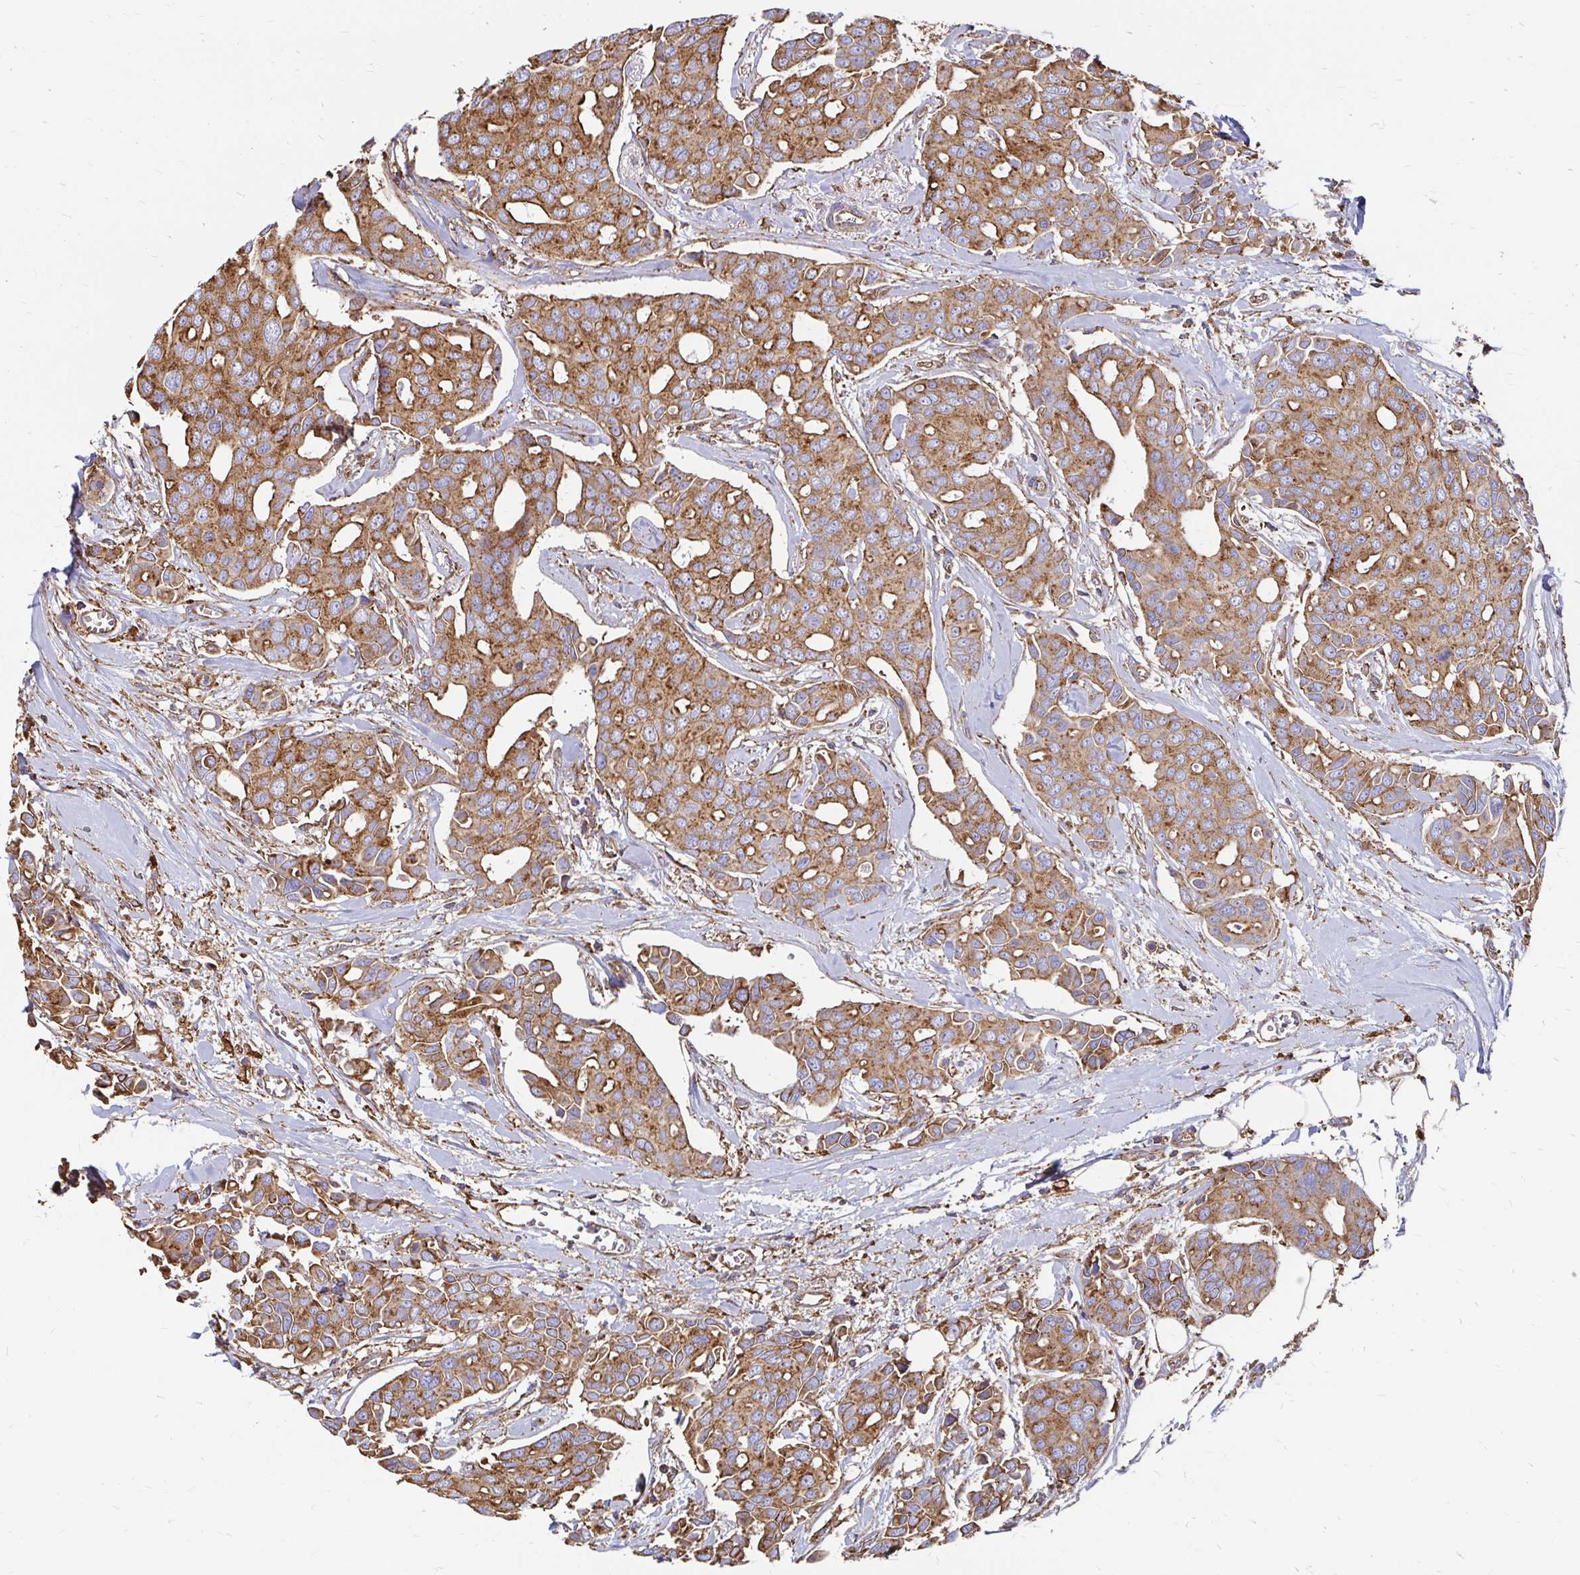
{"staining": {"intensity": "moderate", "quantity": ">75%", "location": "cytoplasmic/membranous"}, "tissue": "breast cancer", "cell_type": "Tumor cells", "image_type": "cancer", "snomed": [{"axis": "morphology", "description": "Duct carcinoma"}, {"axis": "topography", "description": "Breast"}], "caption": "IHC histopathology image of human breast cancer stained for a protein (brown), which exhibits medium levels of moderate cytoplasmic/membranous expression in about >75% of tumor cells.", "gene": "CLTC", "patient": {"sex": "female", "age": 54}}